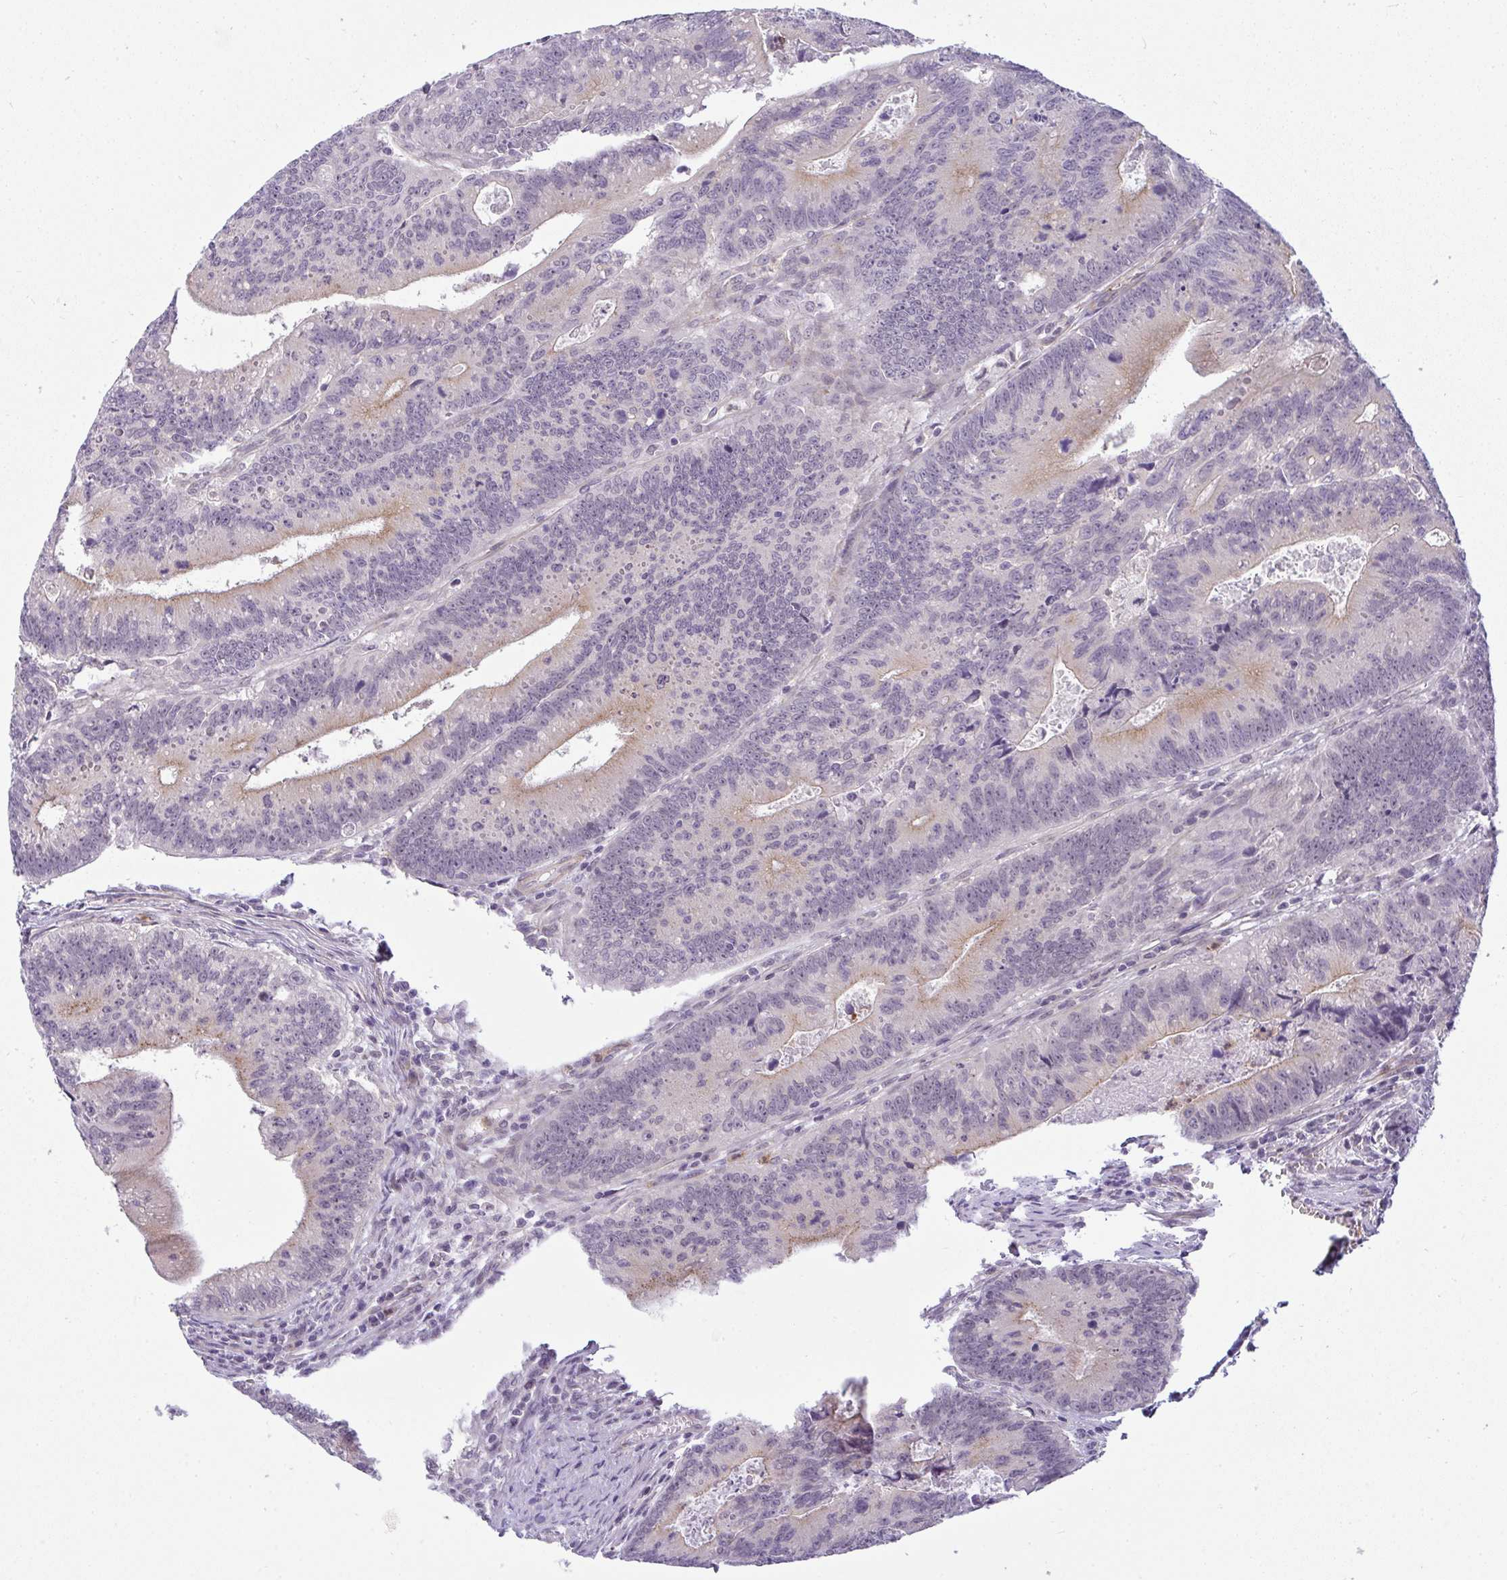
{"staining": {"intensity": "weak", "quantity": "<25%", "location": "cytoplasmic/membranous"}, "tissue": "colorectal cancer", "cell_type": "Tumor cells", "image_type": "cancer", "snomed": [{"axis": "morphology", "description": "Adenocarcinoma, NOS"}, {"axis": "topography", "description": "Rectum"}], "caption": "DAB (3,3'-diaminobenzidine) immunohistochemical staining of colorectal adenocarcinoma exhibits no significant staining in tumor cells. (DAB IHC, high magnification).", "gene": "DZIP1", "patient": {"sex": "female", "age": 81}}